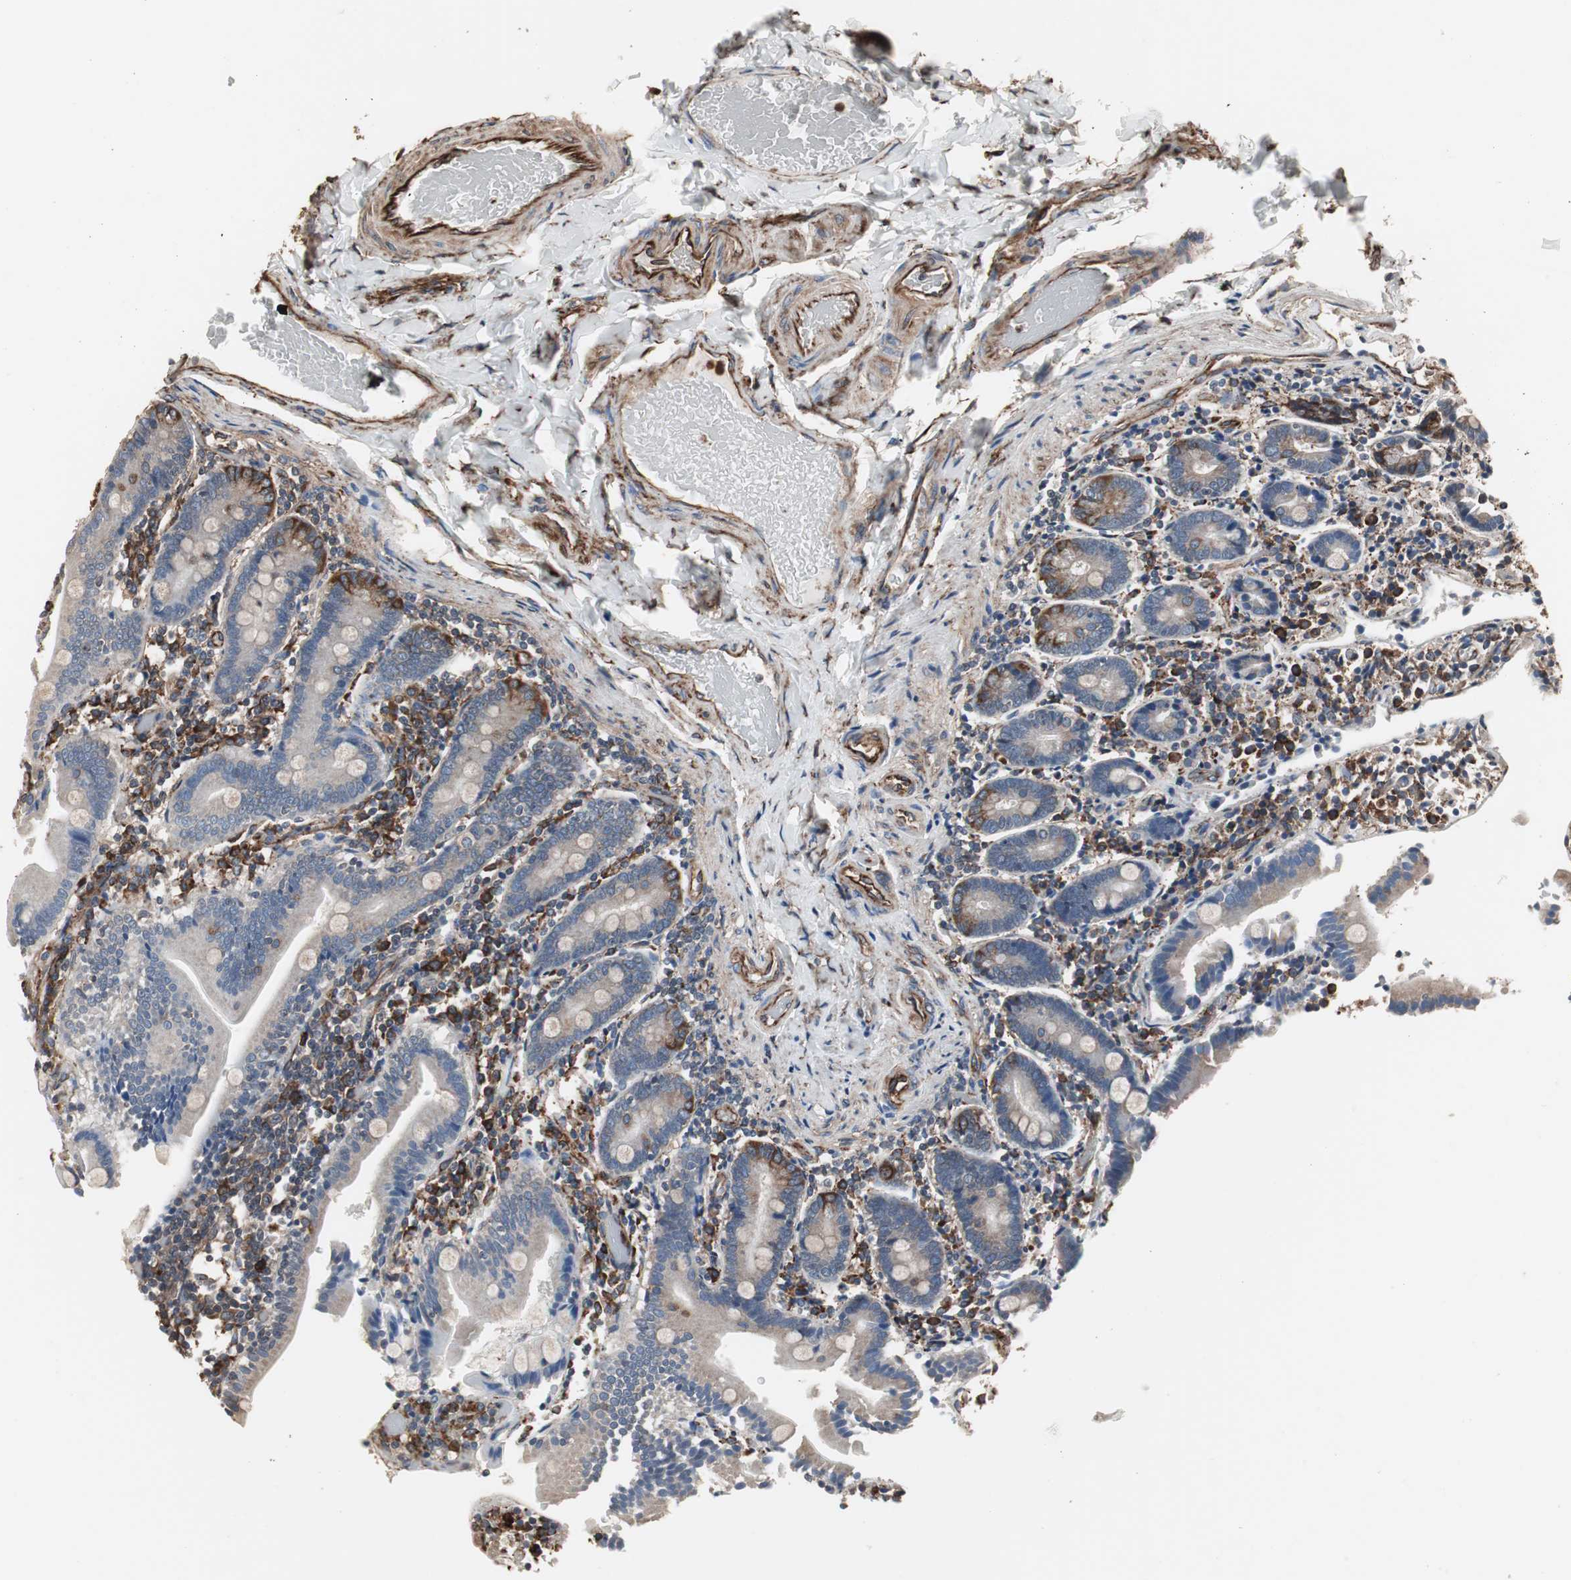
{"staining": {"intensity": "weak", "quantity": ">75%", "location": "cytoplasmic/membranous"}, "tissue": "duodenum", "cell_type": "Glandular cells", "image_type": "normal", "snomed": [{"axis": "morphology", "description": "Normal tissue, NOS"}, {"axis": "topography", "description": "Duodenum"}], "caption": "High-magnification brightfield microscopy of unremarkable duodenum stained with DAB (brown) and counterstained with hematoxylin (blue). glandular cells exhibit weak cytoplasmic/membranous positivity is appreciated in approximately>75% of cells. (DAB IHC, brown staining for protein, blue staining for nuclei).", "gene": "CALU", "patient": {"sex": "female", "age": 53}}